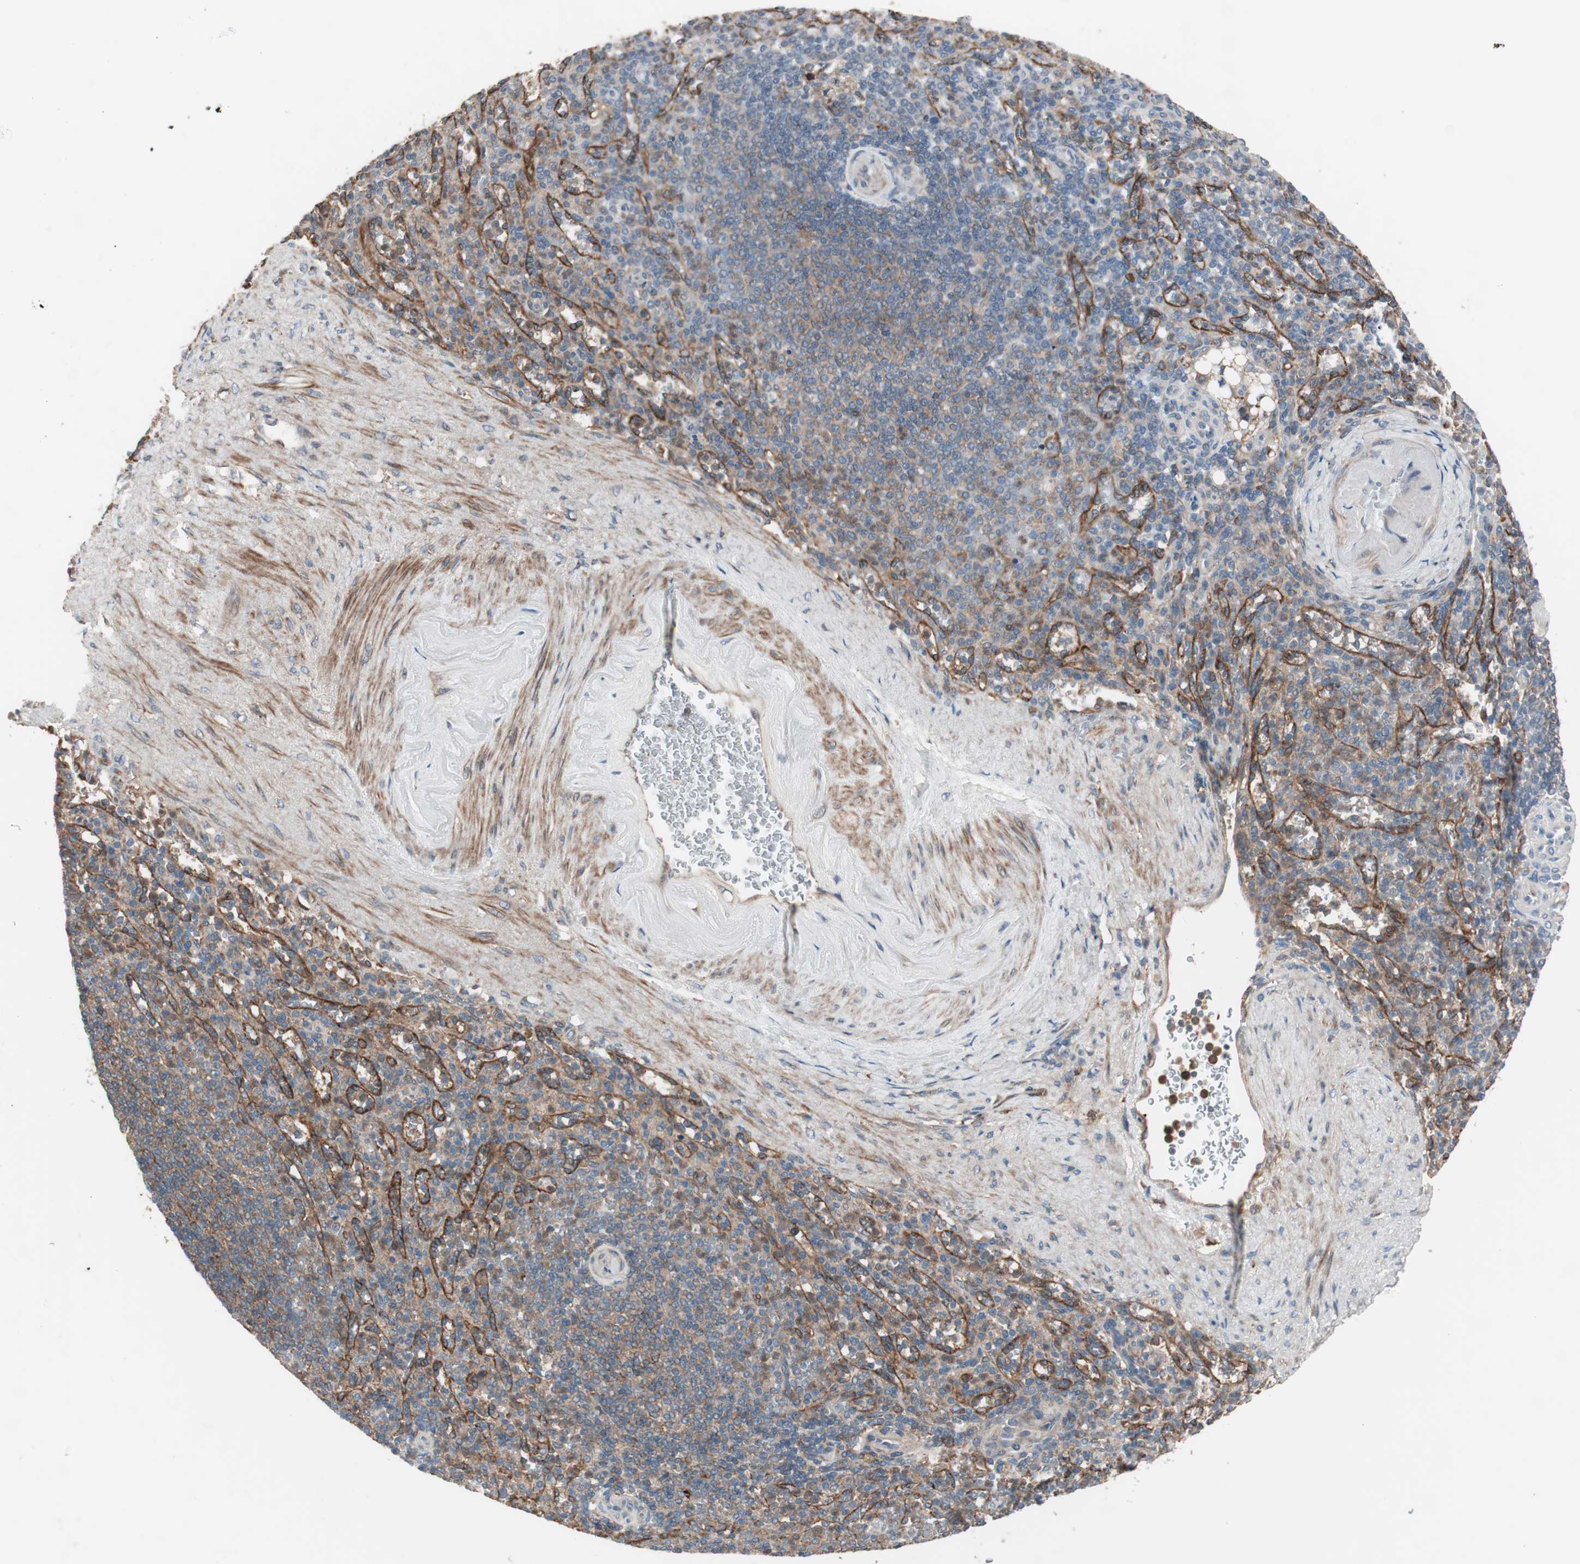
{"staining": {"intensity": "moderate", "quantity": ">75%", "location": "cytoplasmic/membranous"}, "tissue": "spleen", "cell_type": "Cells in red pulp", "image_type": "normal", "snomed": [{"axis": "morphology", "description": "Normal tissue, NOS"}, {"axis": "topography", "description": "Spleen"}], "caption": "Normal spleen was stained to show a protein in brown. There is medium levels of moderate cytoplasmic/membranous expression in approximately >75% of cells in red pulp. The protein is stained brown, and the nuclei are stained in blue (DAB (3,3'-diaminobenzidine) IHC with brightfield microscopy, high magnification).", "gene": "STAB1", "patient": {"sex": "female", "age": 74}}